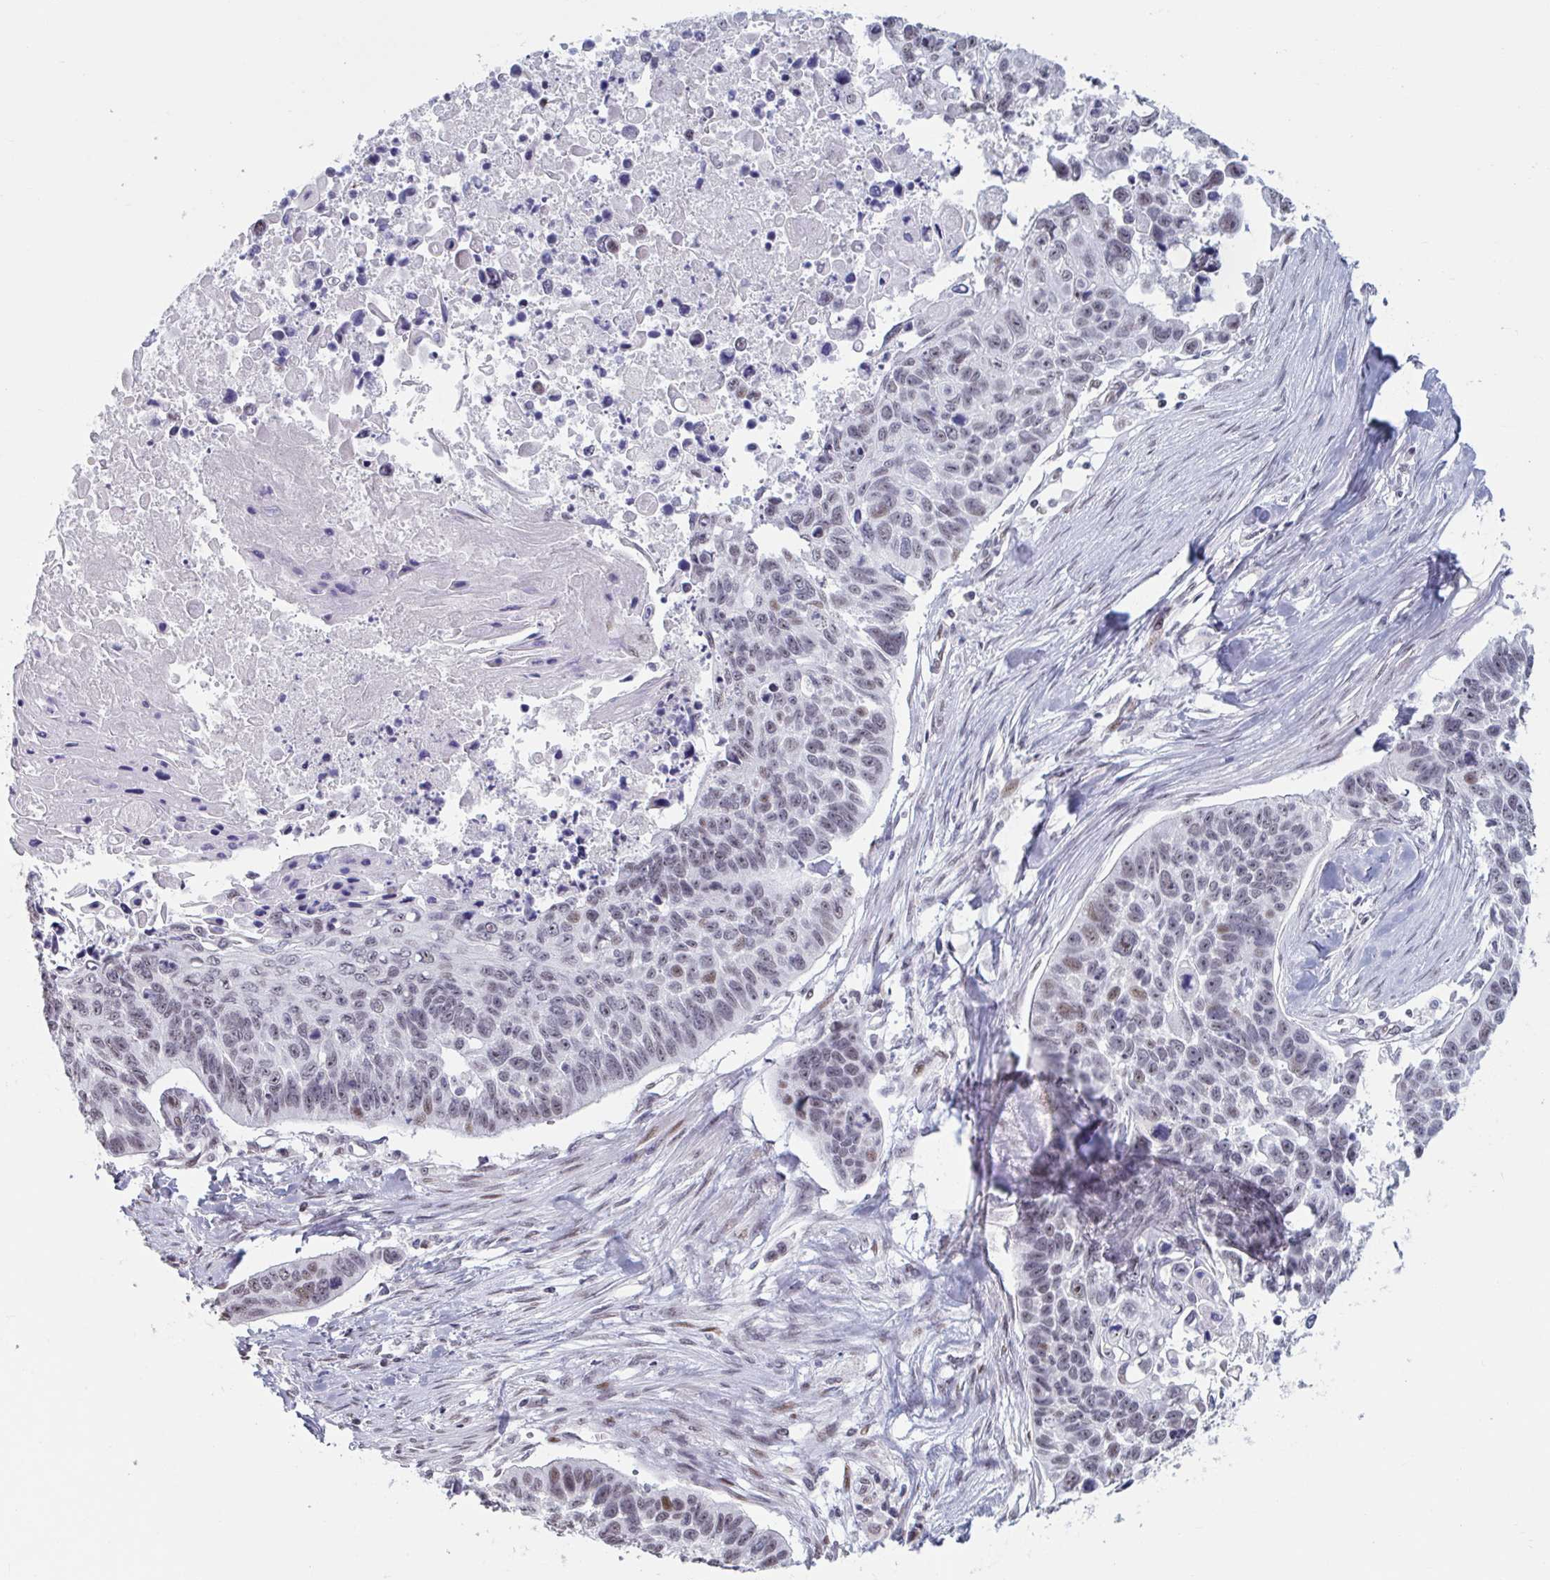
{"staining": {"intensity": "moderate", "quantity": "<25%", "location": "nuclear"}, "tissue": "lung cancer", "cell_type": "Tumor cells", "image_type": "cancer", "snomed": [{"axis": "morphology", "description": "Squamous cell carcinoma, NOS"}, {"axis": "topography", "description": "Lung"}], "caption": "Immunohistochemistry (IHC) (DAB (3,3'-diaminobenzidine)) staining of lung cancer demonstrates moderate nuclear protein positivity in approximately <25% of tumor cells.", "gene": "HSD17B6", "patient": {"sex": "male", "age": 62}}